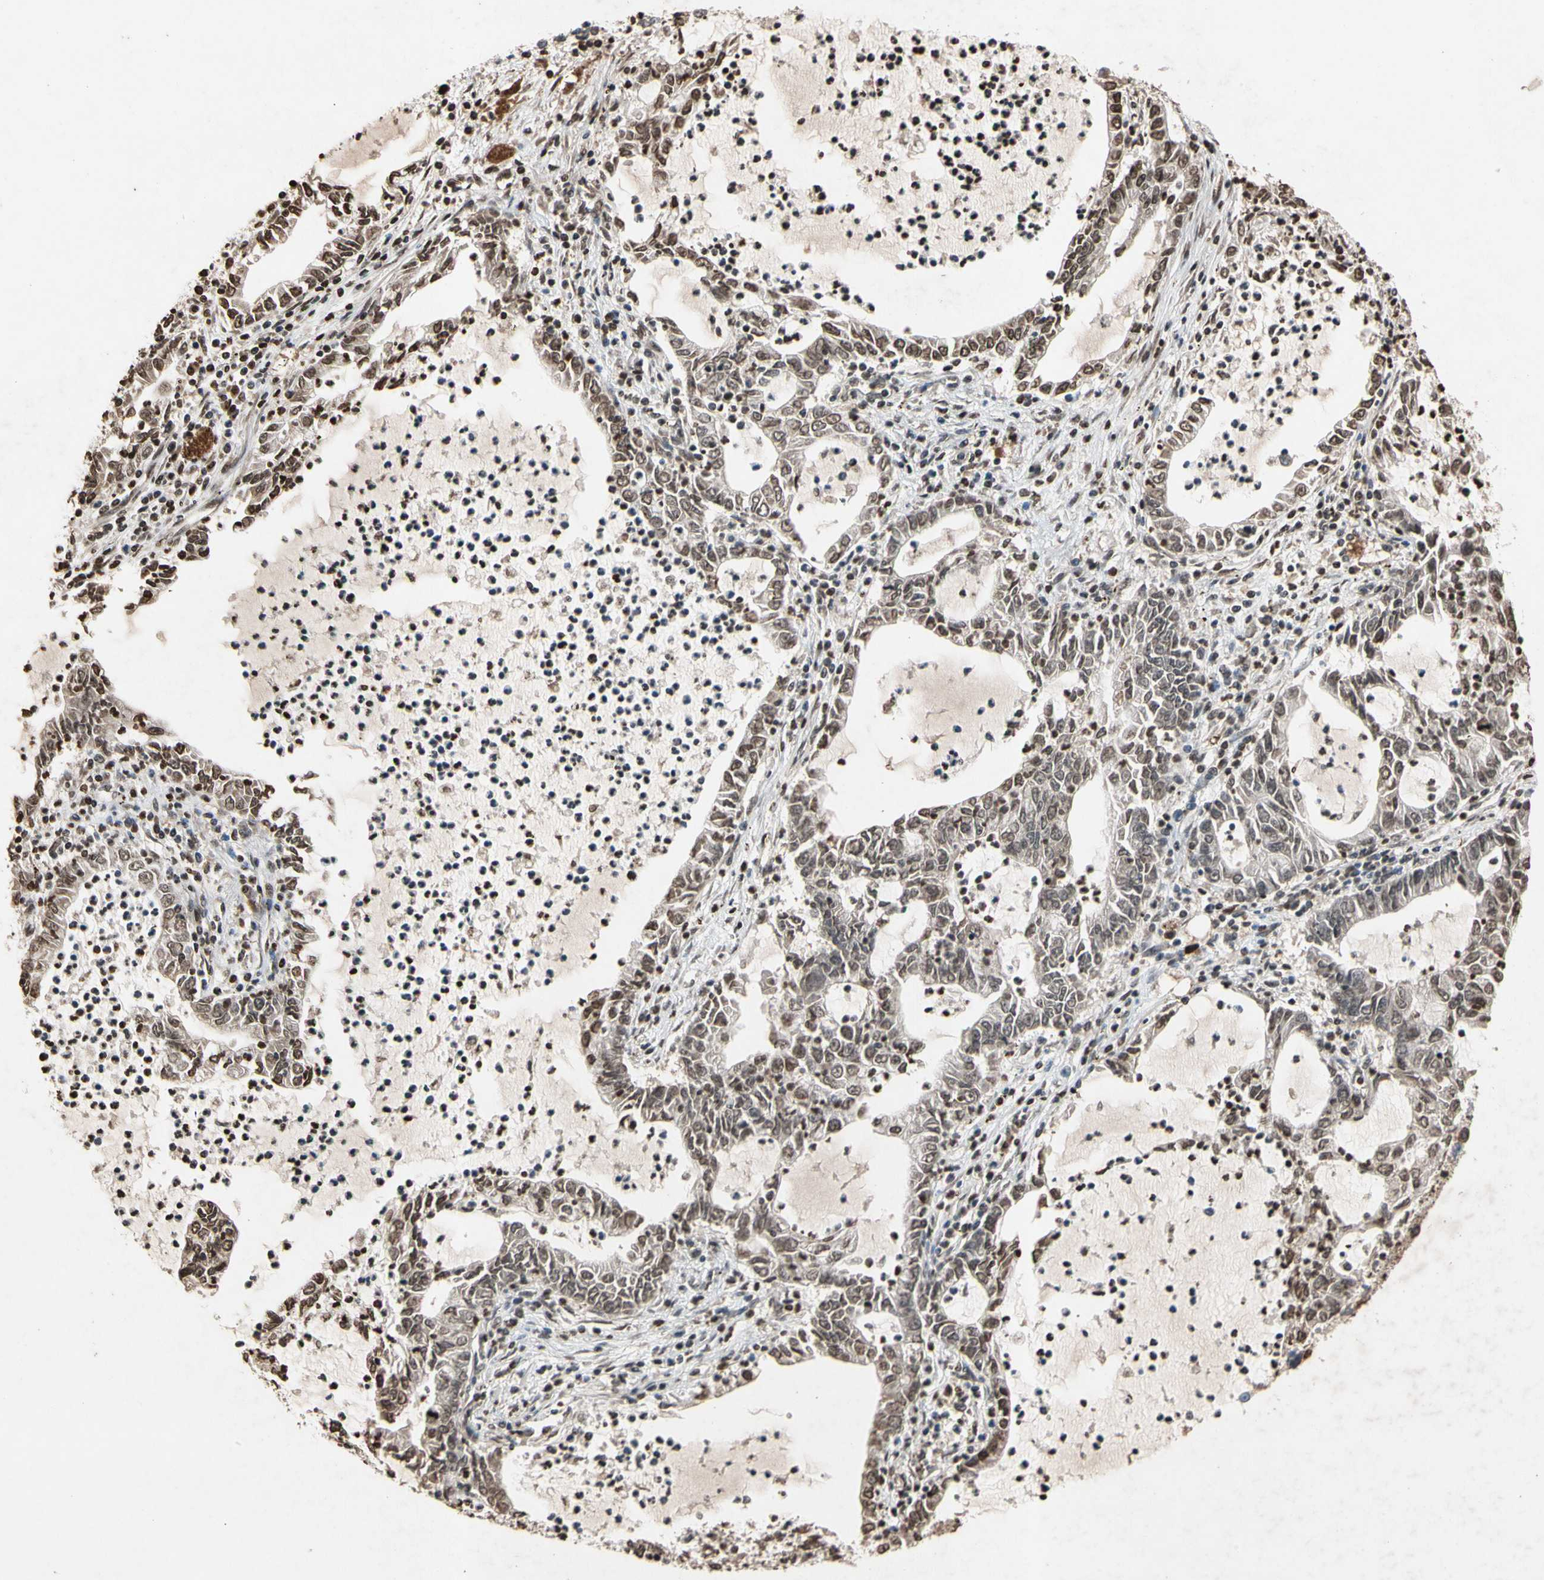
{"staining": {"intensity": "moderate", "quantity": ">75%", "location": "cytoplasmic/membranous,nuclear"}, "tissue": "lung cancer", "cell_type": "Tumor cells", "image_type": "cancer", "snomed": [{"axis": "morphology", "description": "Adenocarcinoma, NOS"}, {"axis": "topography", "description": "Lung"}], "caption": "Immunohistochemistry (IHC) (DAB (3,3'-diaminobenzidine)) staining of human lung cancer (adenocarcinoma) displays moderate cytoplasmic/membranous and nuclear protein positivity in about >75% of tumor cells. (IHC, brightfield microscopy, high magnification).", "gene": "PRDX4", "patient": {"sex": "female", "age": 51}}